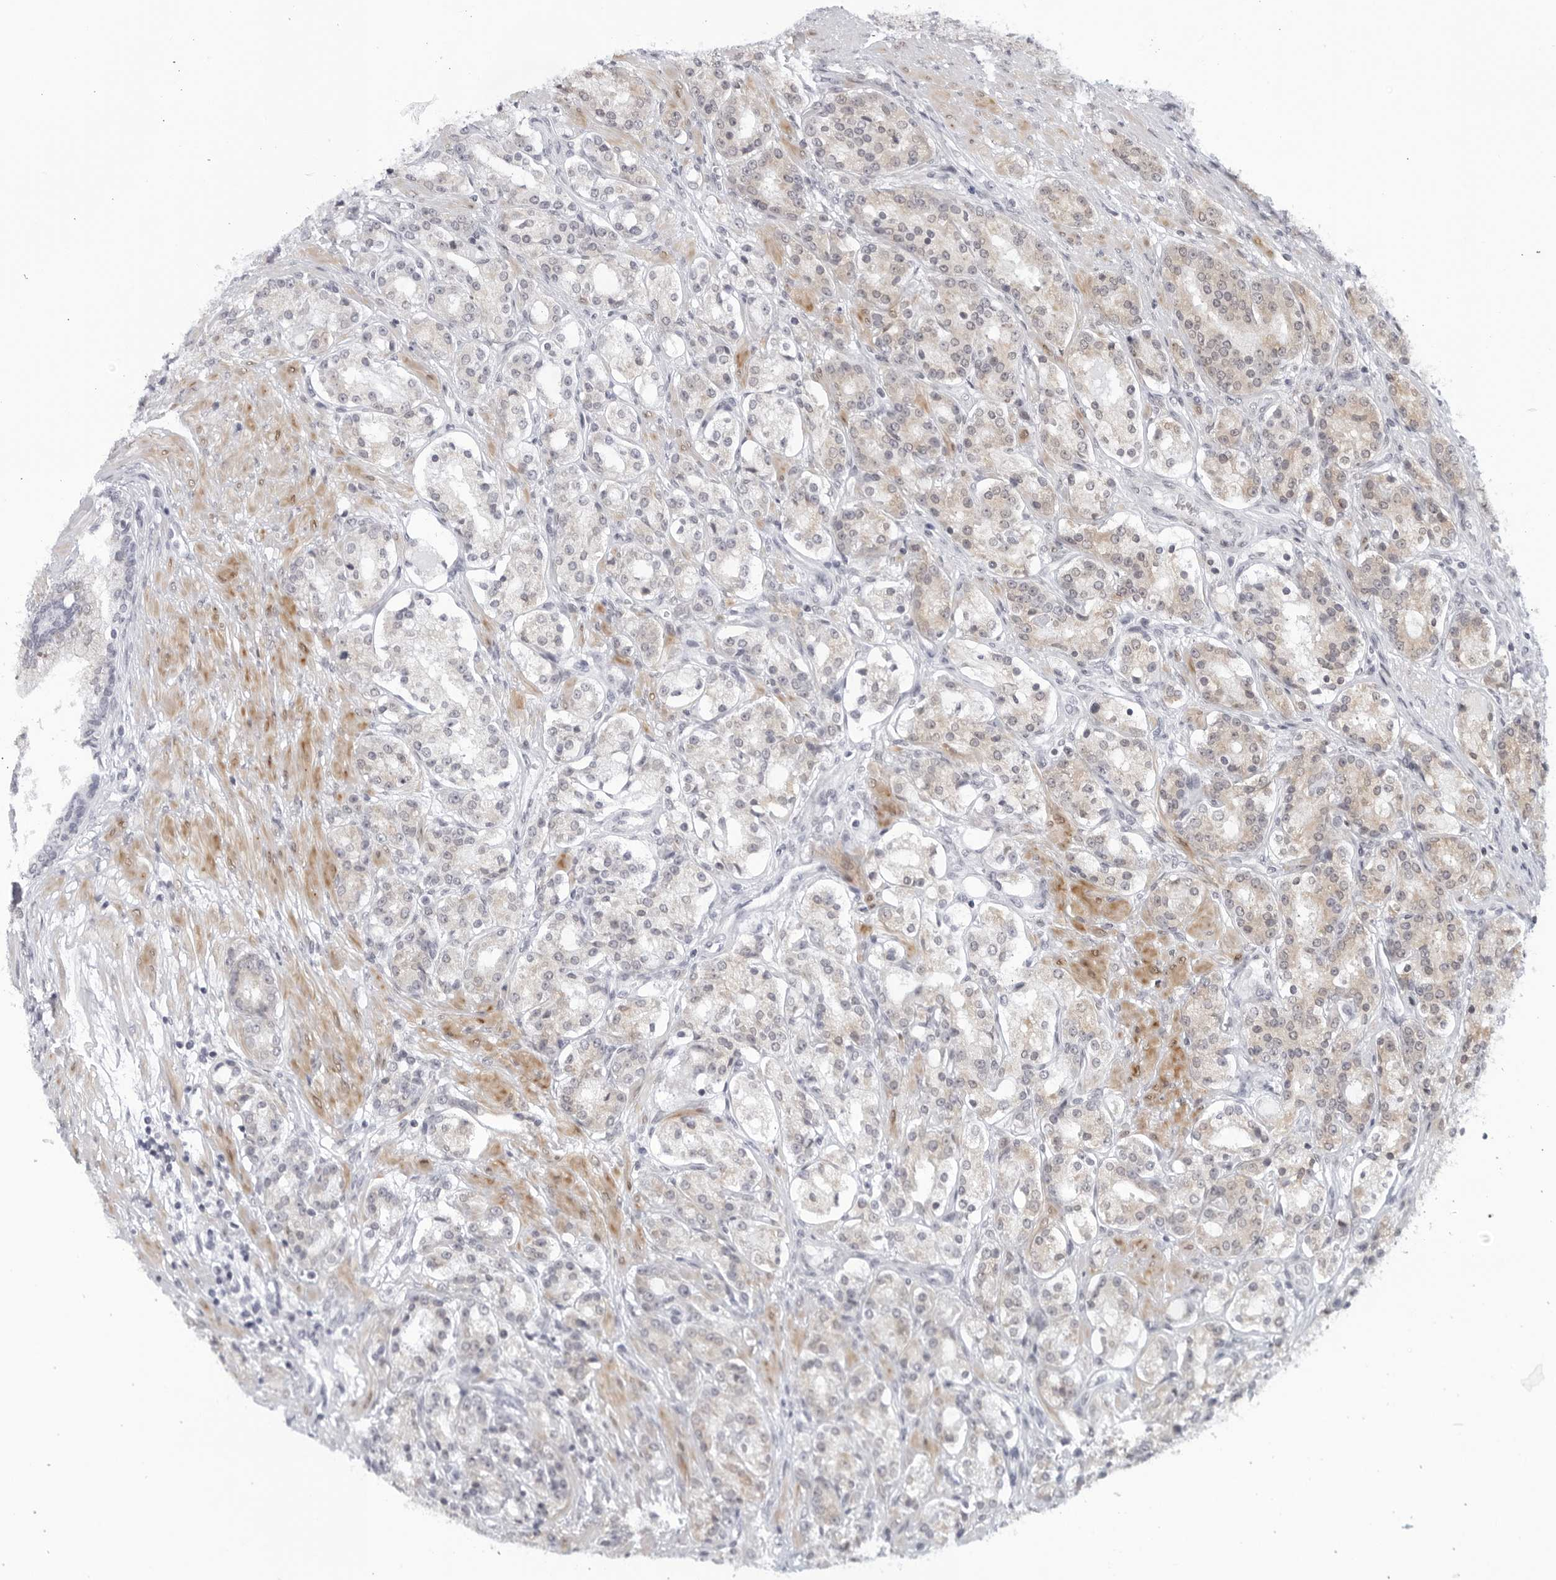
{"staining": {"intensity": "weak", "quantity": "<25%", "location": "cytoplasmic/membranous"}, "tissue": "prostate cancer", "cell_type": "Tumor cells", "image_type": "cancer", "snomed": [{"axis": "morphology", "description": "Adenocarcinoma, High grade"}, {"axis": "topography", "description": "Prostate"}], "caption": "Immunohistochemistry (IHC) of human prostate cancer (adenocarcinoma (high-grade)) displays no expression in tumor cells.", "gene": "WDTC1", "patient": {"sex": "male", "age": 60}}